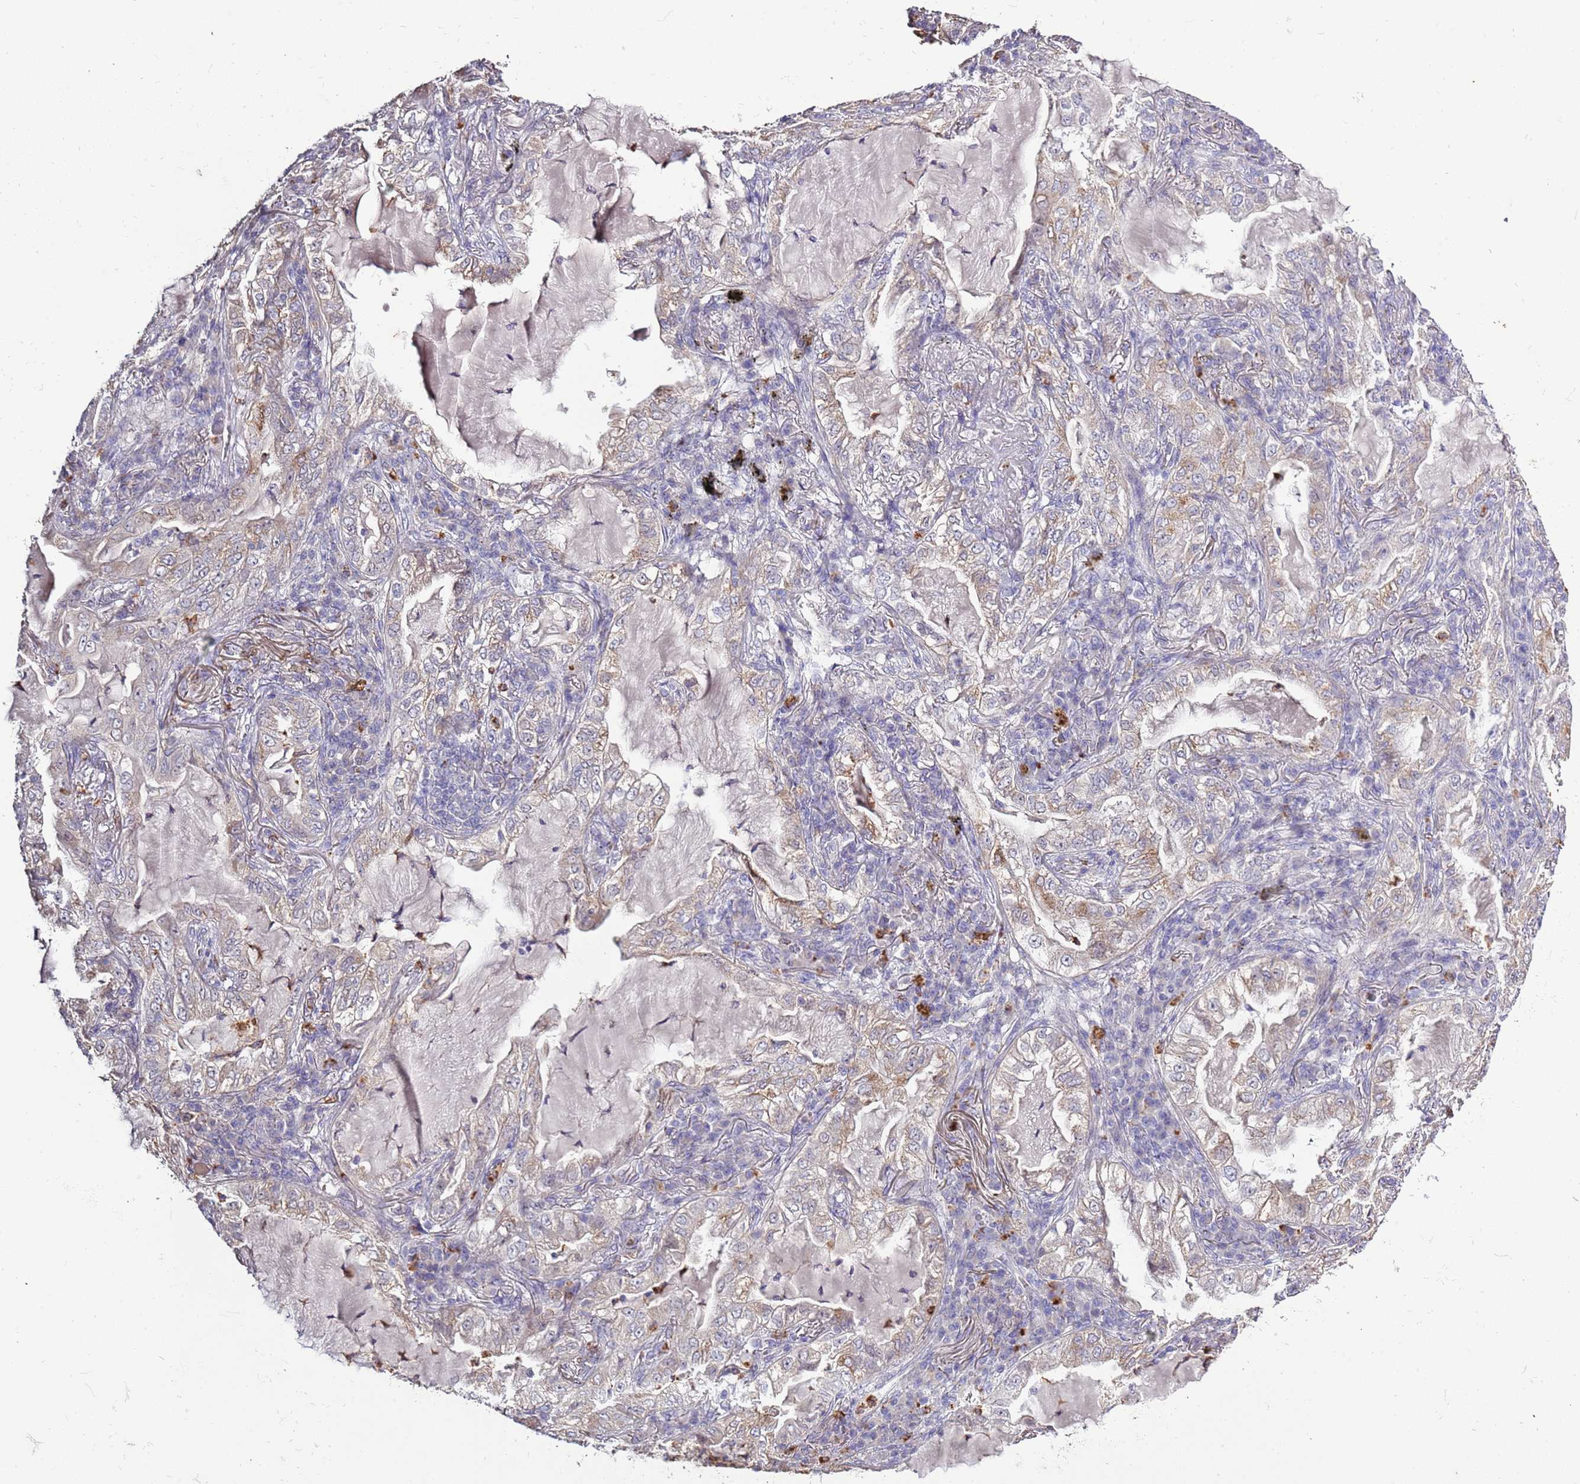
{"staining": {"intensity": "weak", "quantity": "<25%", "location": "cytoplasmic/membranous"}, "tissue": "lung cancer", "cell_type": "Tumor cells", "image_type": "cancer", "snomed": [{"axis": "morphology", "description": "Adenocarcinoma, NOS"}, {"axis": "topography", "description": "Lung"}], "caption": "Immunohistochemistry (IHC) of lung adenocarcinoma exhibits no staining in tumor cells.", "gene": "P2RY13", "patient": {"sex": "female", "age": 73}}